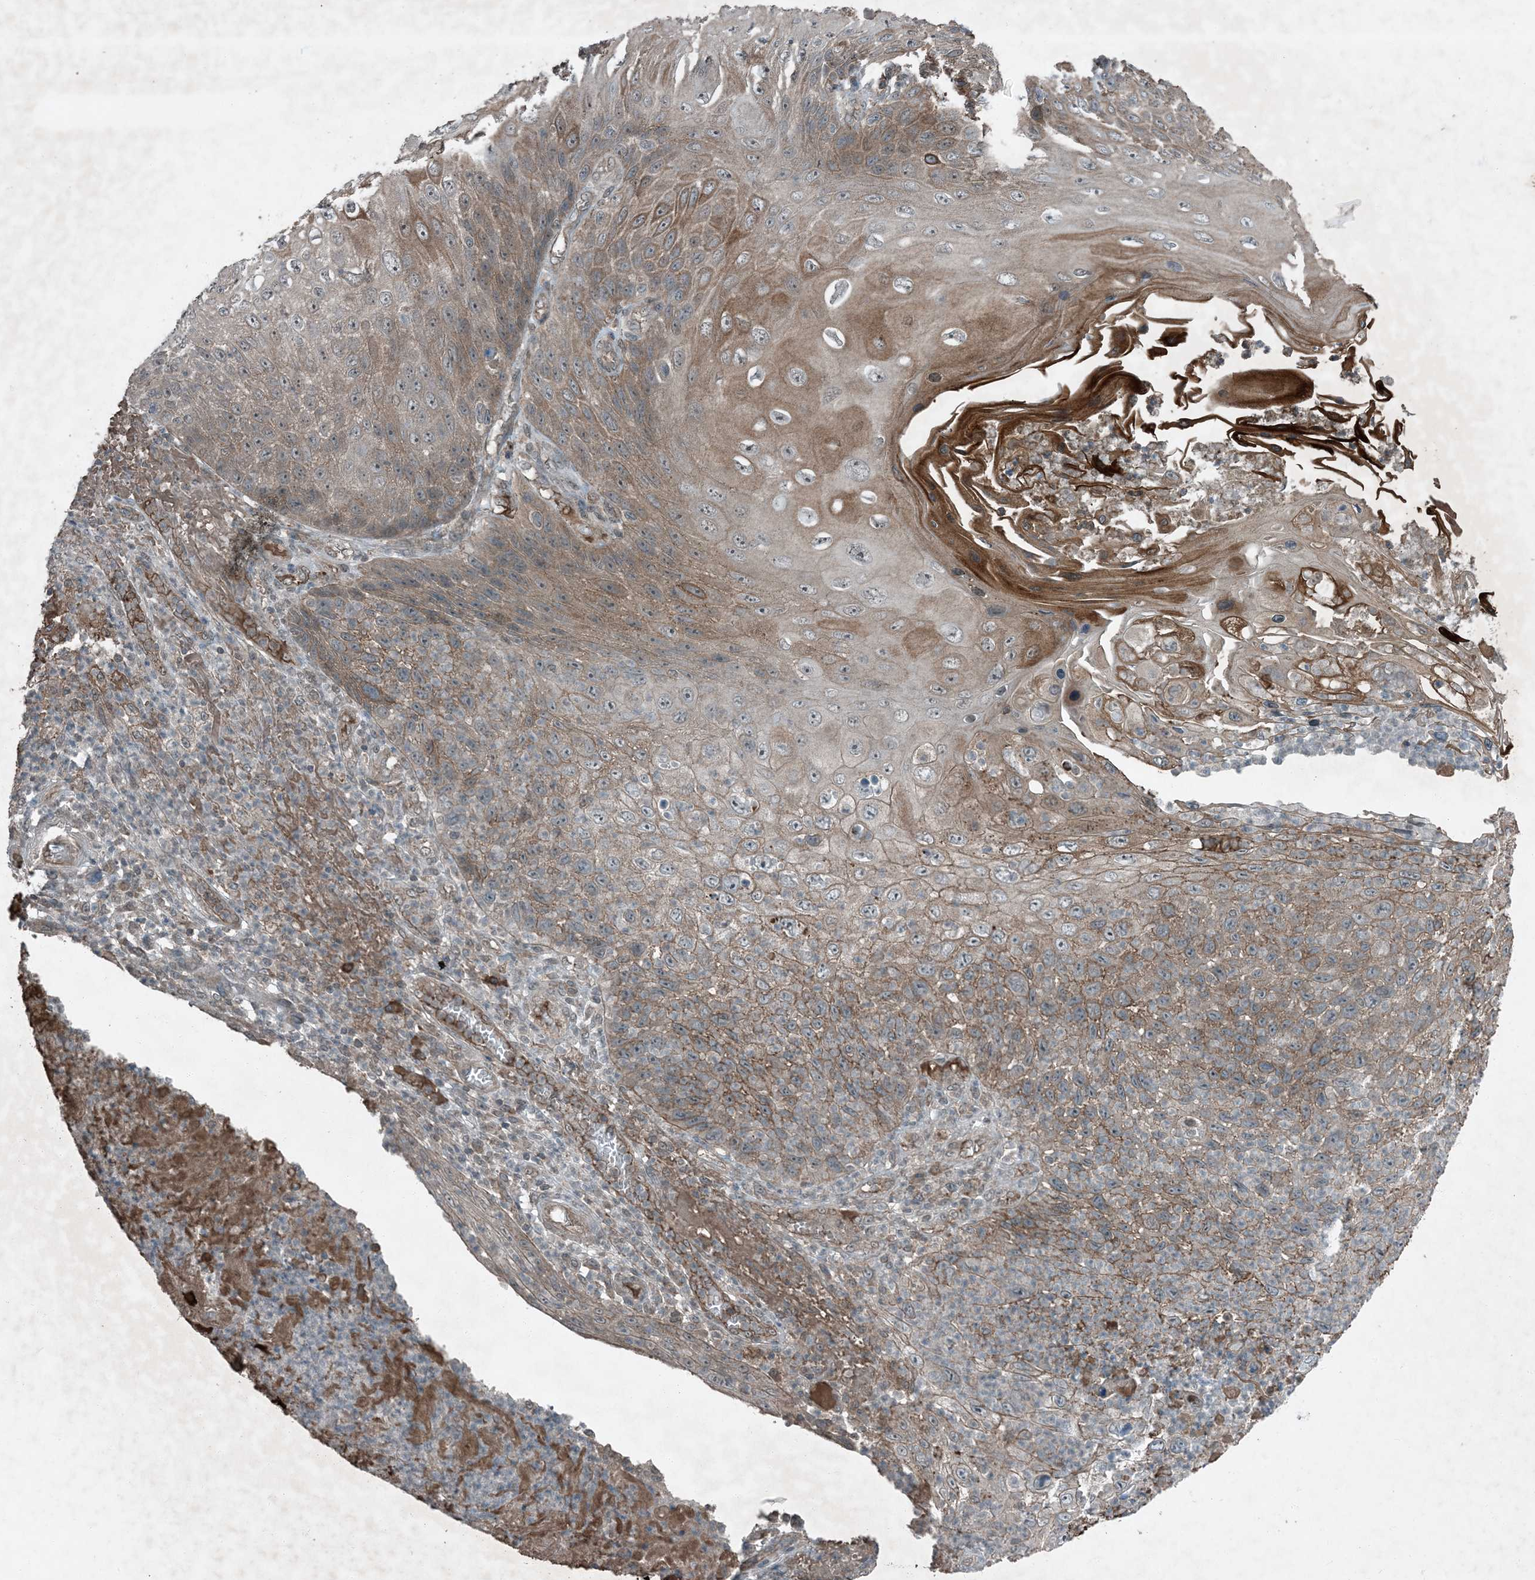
{"staining": {"intensity": "moderate", "quantity": "25%-75%", "location": "cytoplasmic/membranous"}, "tissue": "skin cancer", "cell_type": "Tumor cells", "image_type": "cancer", "snomed": [{"axis": "morphology", "description": "Squamous cell carcinoma, NOS"}, {"axis": "topography", "description": "Skin"}], "caption": "Protein expression analysis of skin cancer displays moderate cytoplasmic/membranous positivity in about 25%-75% of tumor cells. (Stains: DAB in brown, nuclei in blue, Microscopy: brightfield microscopy at high magnification).", "gene": "MDN1", "patient": {"sex": "female", "age": 88}}